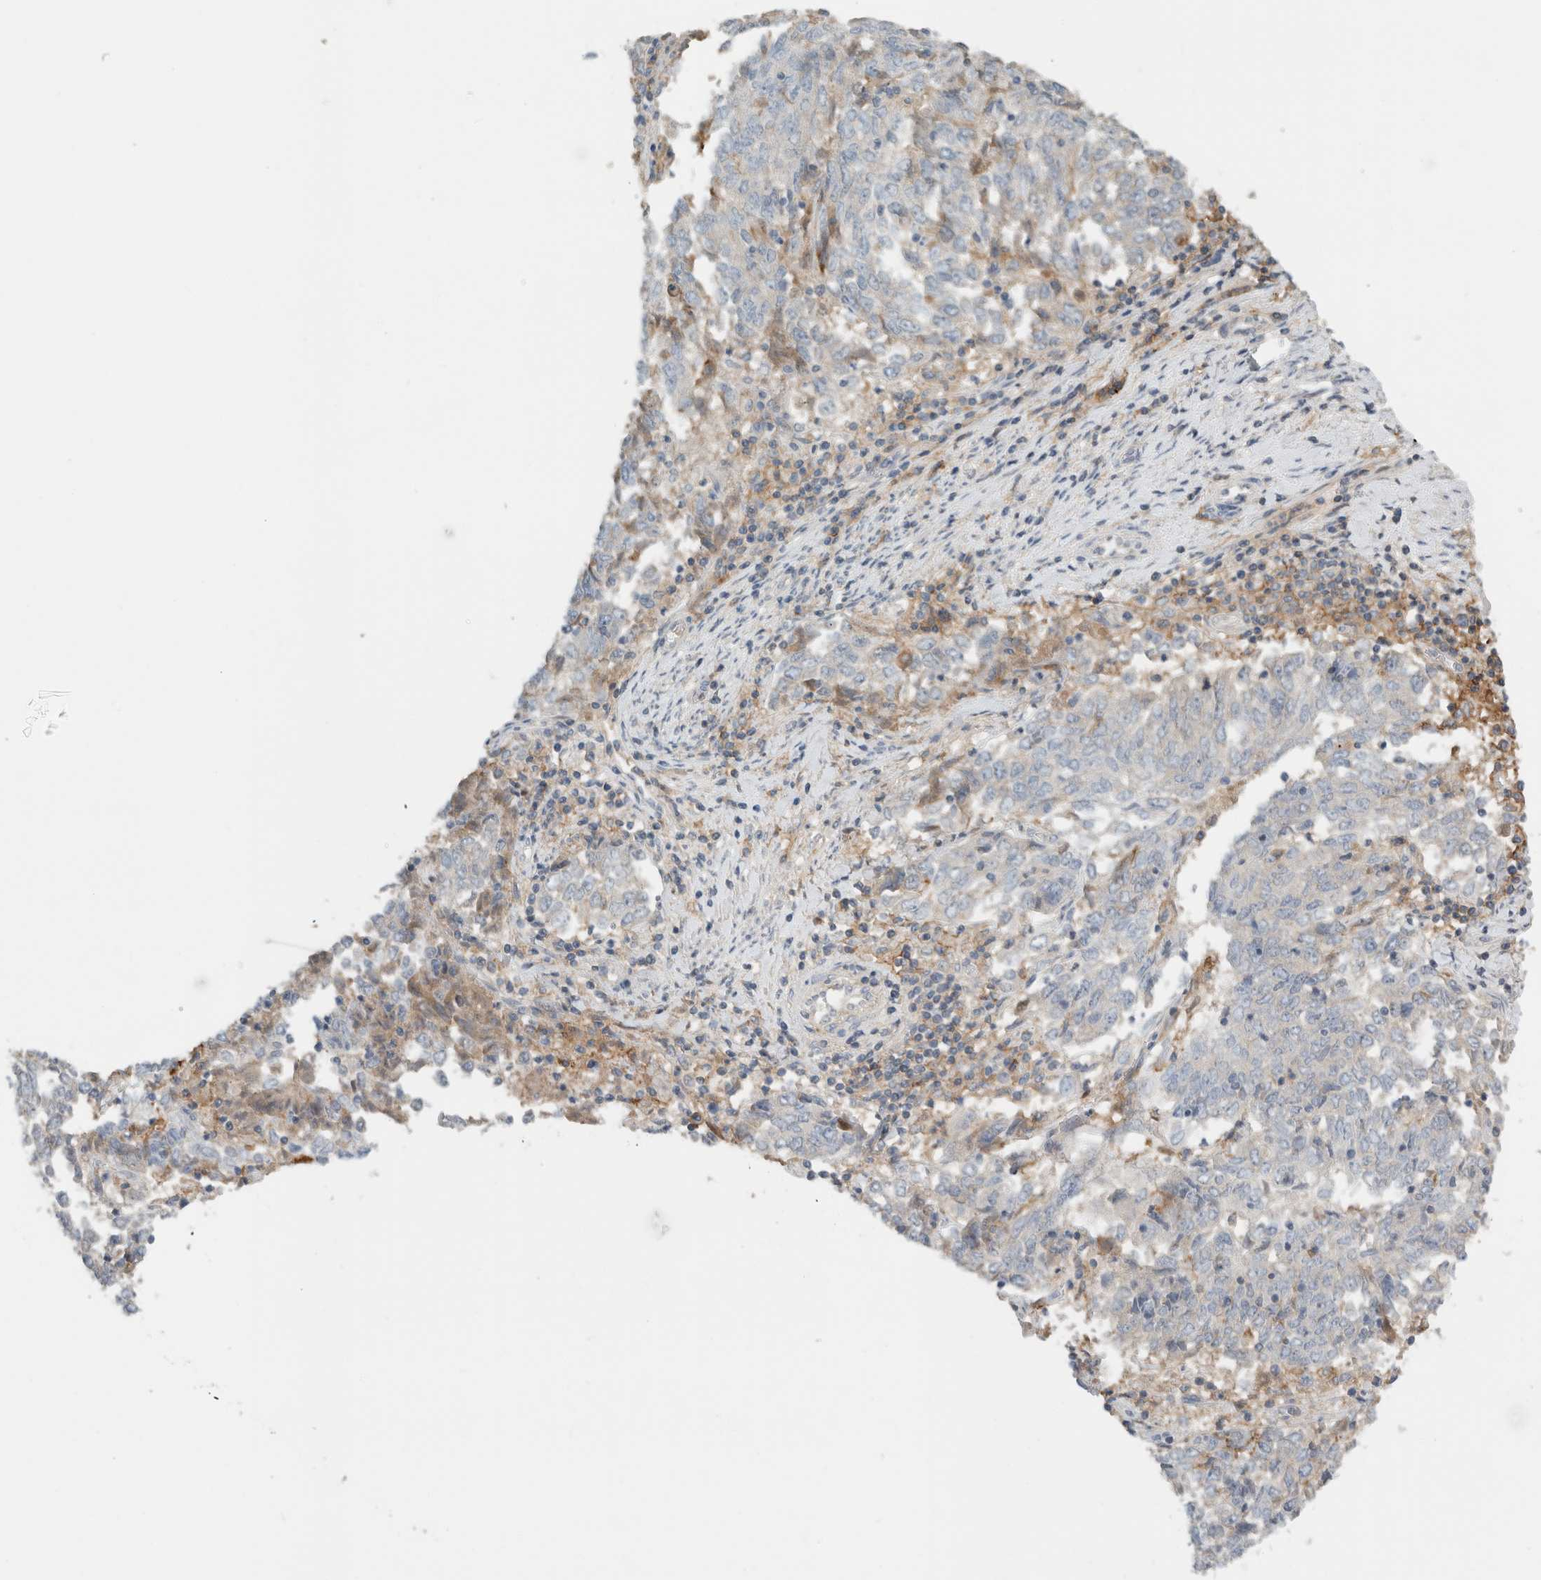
{"staining": {"intensity": "negative", "quantity": "none", "location": "none"}, "tissue": "endometrial cancer", "cell_type": "Tumor cells", "image_type": "cancer", "snomed": [{"axis": "morphology", "description": "Adenocarcinoma, NOS"}, {"axis": "topography", "description": "Endometrium"}], "caption": "DAB (3,3'-diaminobenzidine) immunohistochemical staining of human endometrial cancer displays no significant positivity in tumor cells.", "gene": "ERCC6L2", "patient": {"sex": "female", "age": 80}}